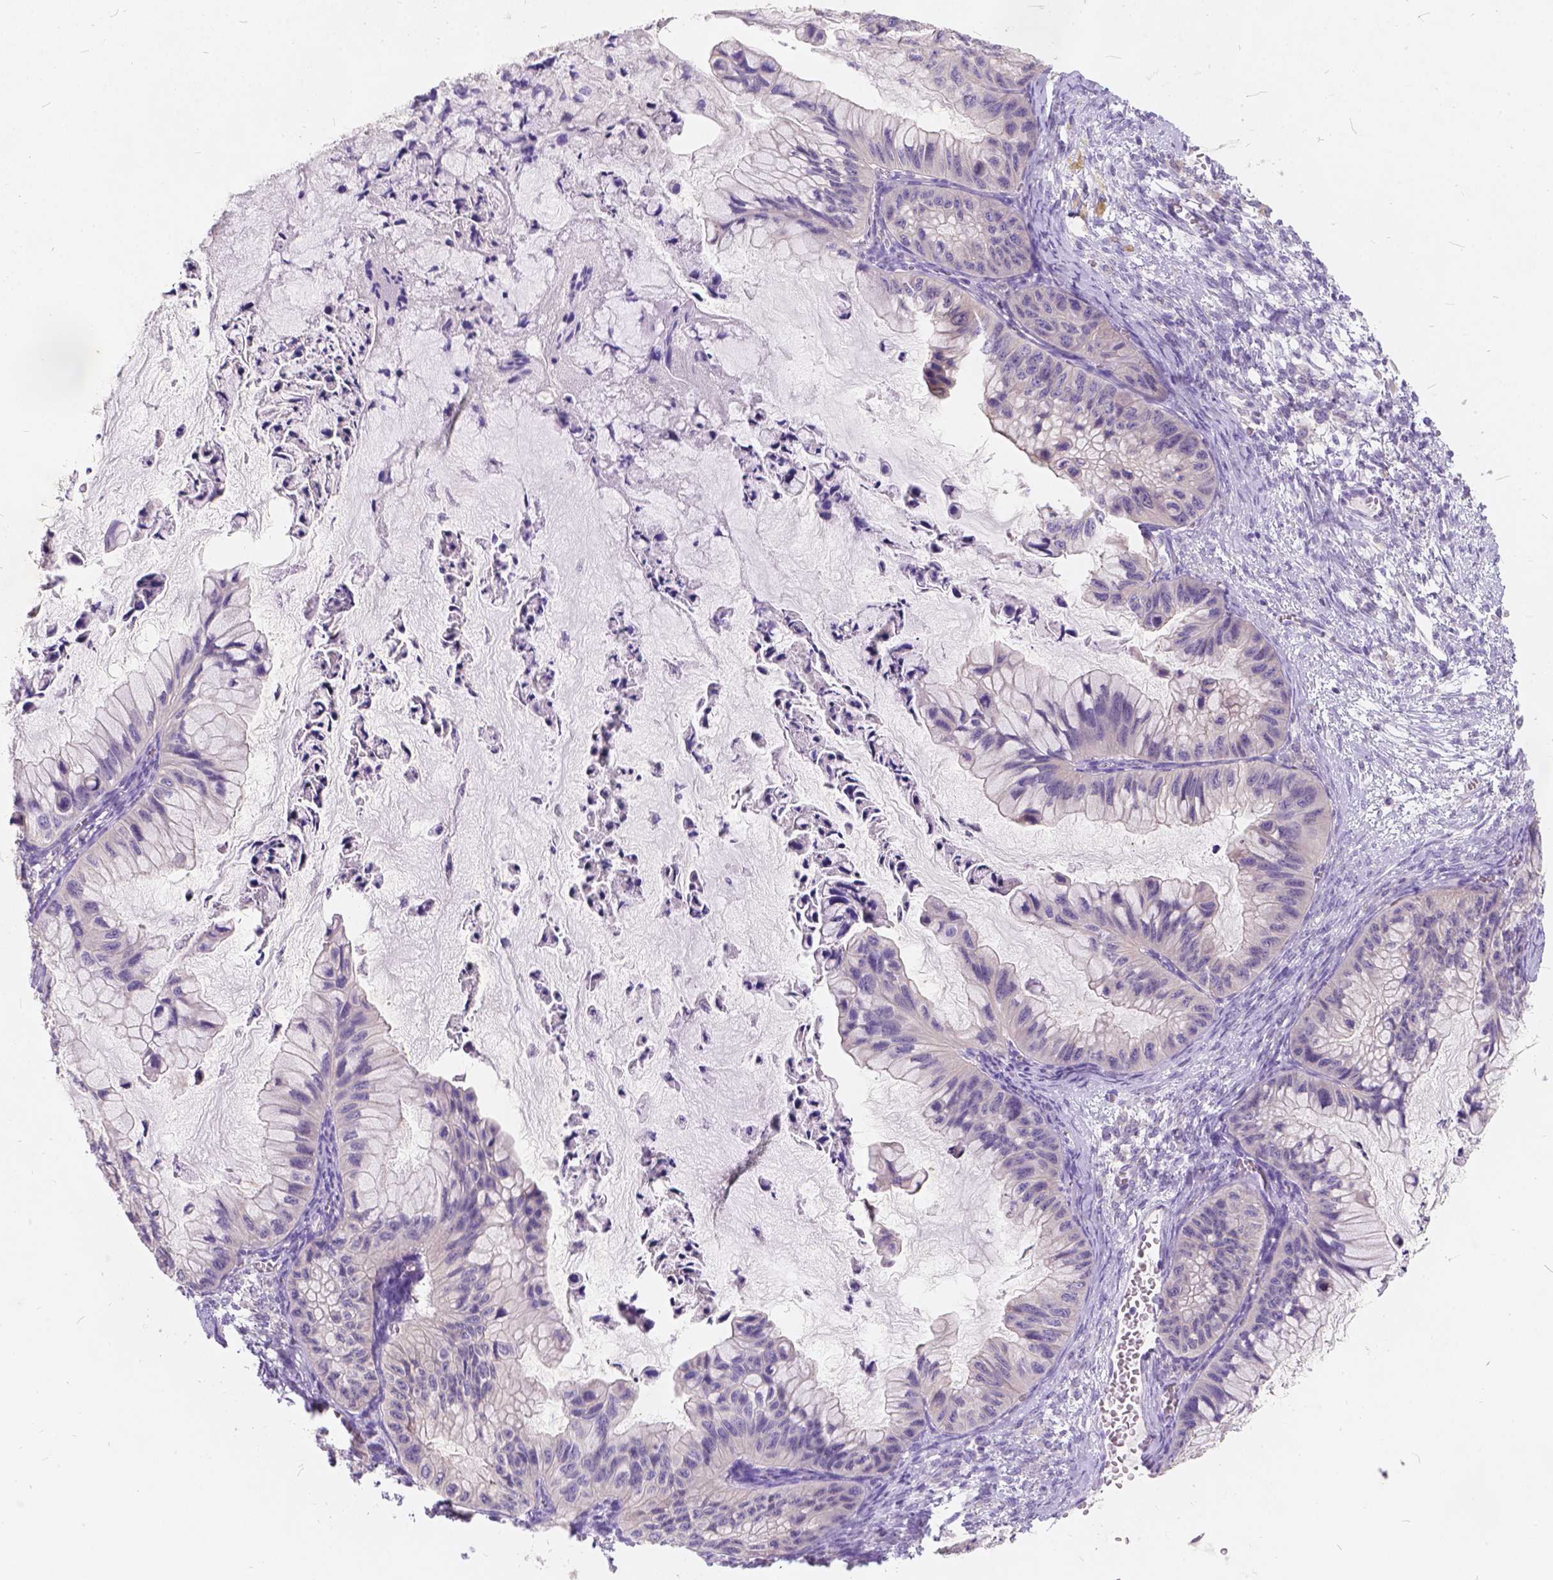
{"staining": {"intensity": "negative", "quantity": "none", "location": "none"}, "tissue": "ovarian cancer", "cell_type": "Tumor cells", "image_type": "cancer", "snomed": [{"axis": "morphology", "description": "Cystadenocarcinoma, mucinous, NOS"}, {"axis": "topography", "description": "Ovary"}], "caption": "Photomicrograph shows no significant protein expression in tumor cells of ovarian cancer.", "gene": "PEX11G", "patient": {"sex": "female", "age": 72}}